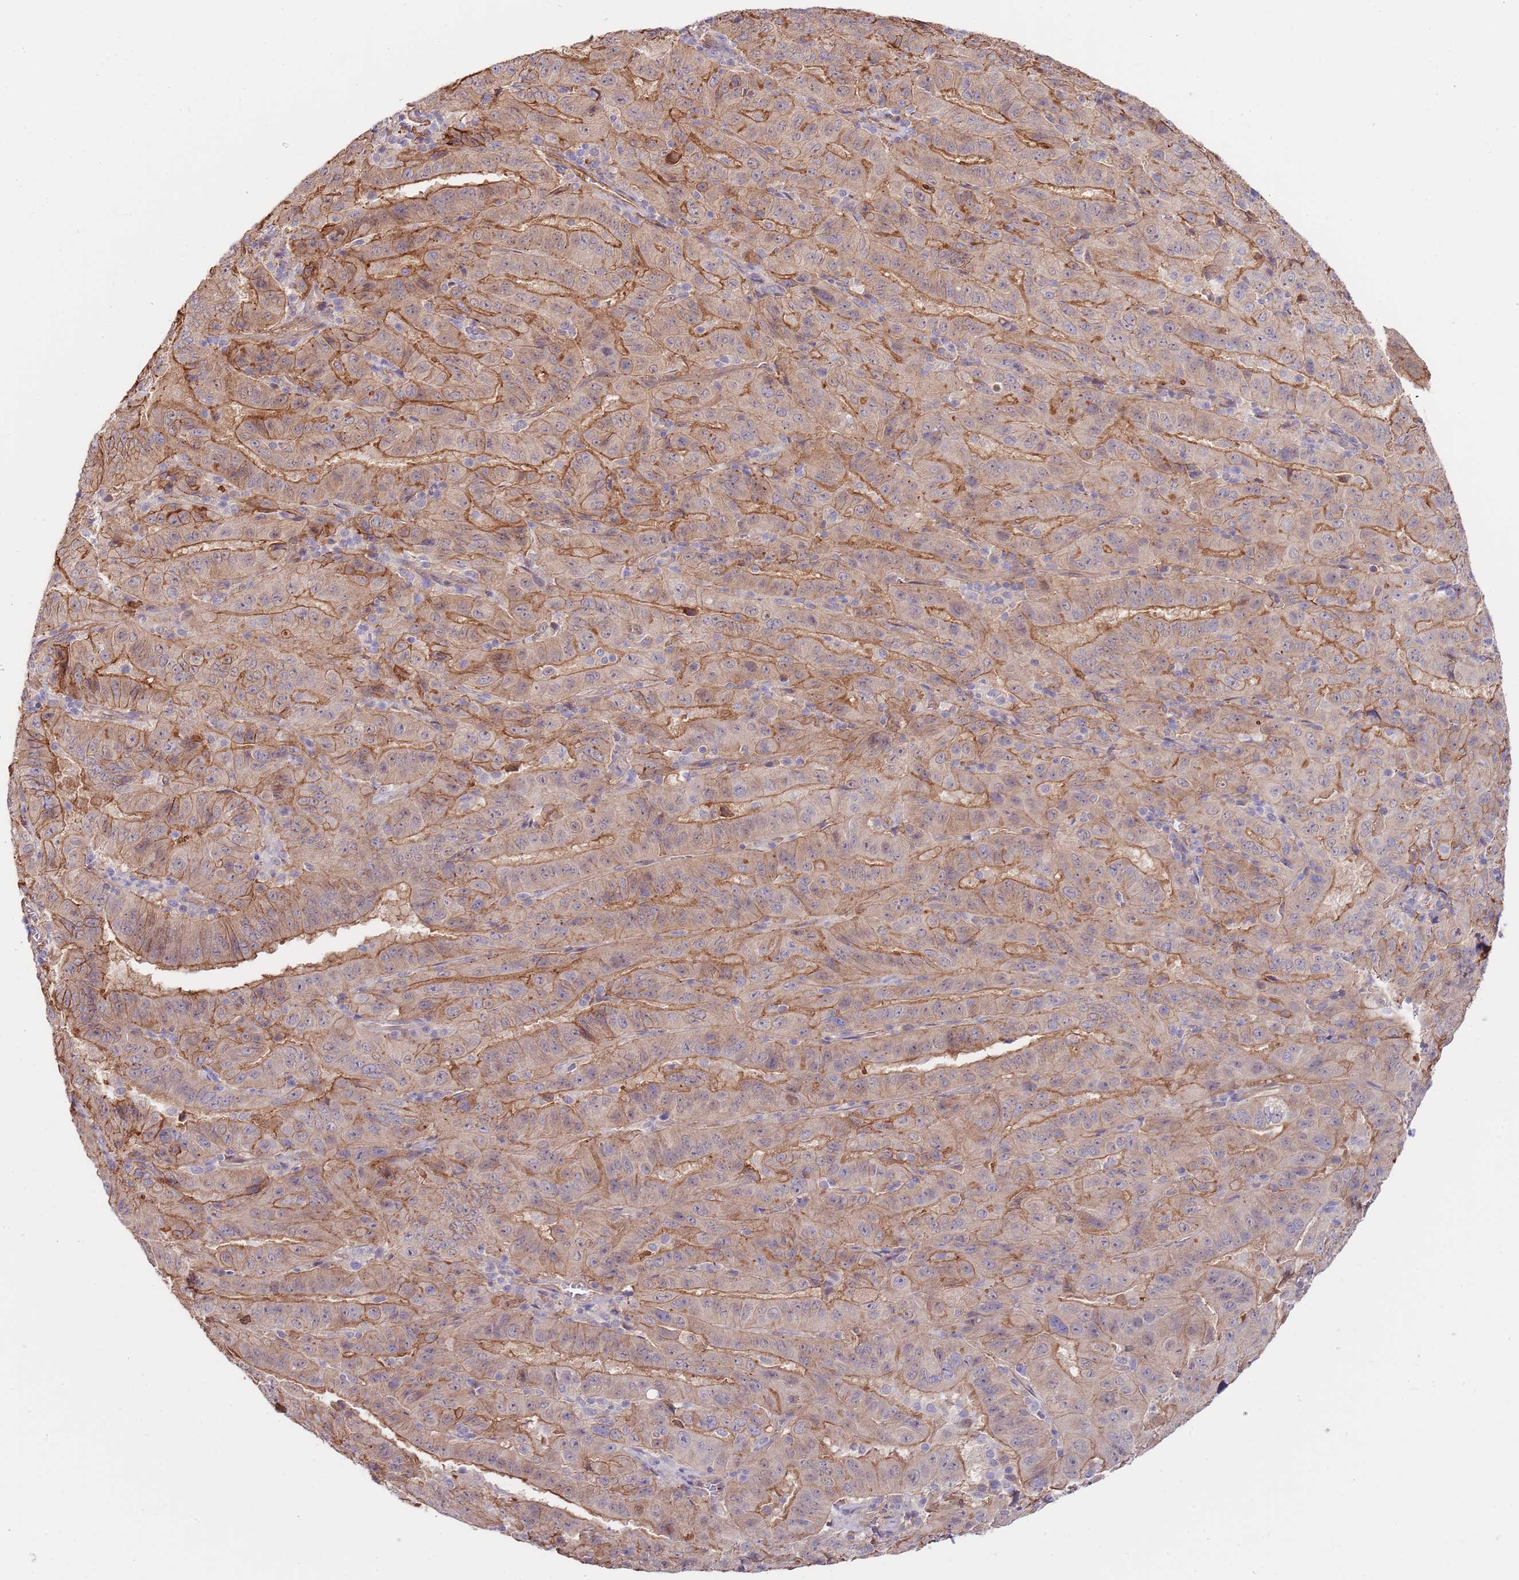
{"staining": {"intensity": "moderate", "quantity": ">75%", "location": "cytoplasmic/membranous"}, "tissue": "pancreatic cancer", "cell_type": "Tumor cells", "image_type": "cancer", "snomed": [{"axis": "morphology", "description": "Adenocarcinoma, NOS"}, {"axis": "topography", "description": "Pancreas"}], "caption": "Protein expression analysis of human pancreatic cancer reveals moderate cytoplasmic/membranous positivity in about >75% of tumor cells. The protein is shown in brown color, while the nuclei are stained blue.", "gene": "BPNT1", "patient": {"sex": "male", "age": 63}}